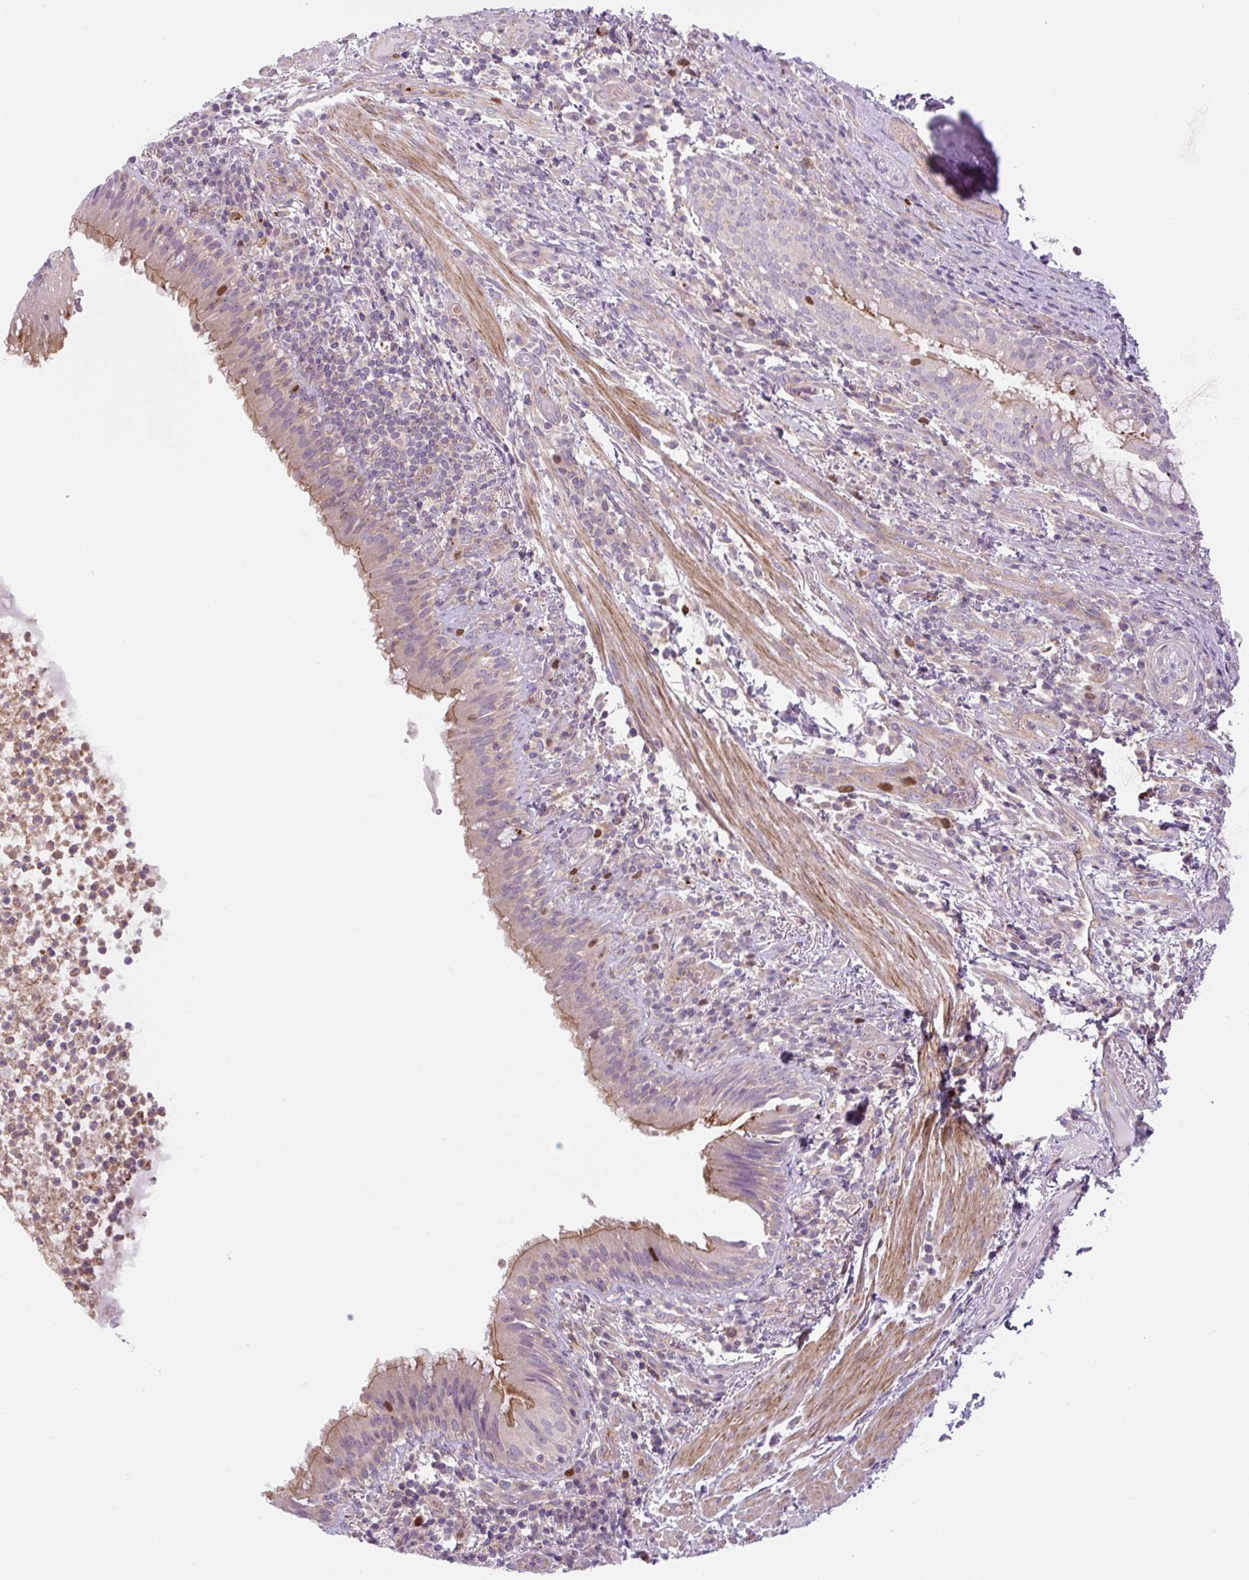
{"staining": {"intensity": "moderate", "quantity": "25%-75%", "location": "cytoplasmic/membranous"}, "tissue": "bronchus", "cell_type": "Respiratory epithelial cells", "image_type": "normal", "snomed": [{"axis": "morphology", "description": "Normal tissue, NOS"}, {"axis": "topography", "description": "Cartilage tissue"}, {"axis": "topography", "description": "Bronchus"}], "caption": "A medium amount of moderate cytoplasmic/membranous staining is appreciated in about 25%-75% of respiratory epithelial cells in benign bronchus.", "gene": "KIFC1", "patient": {"sex": "male", "age": 56}}